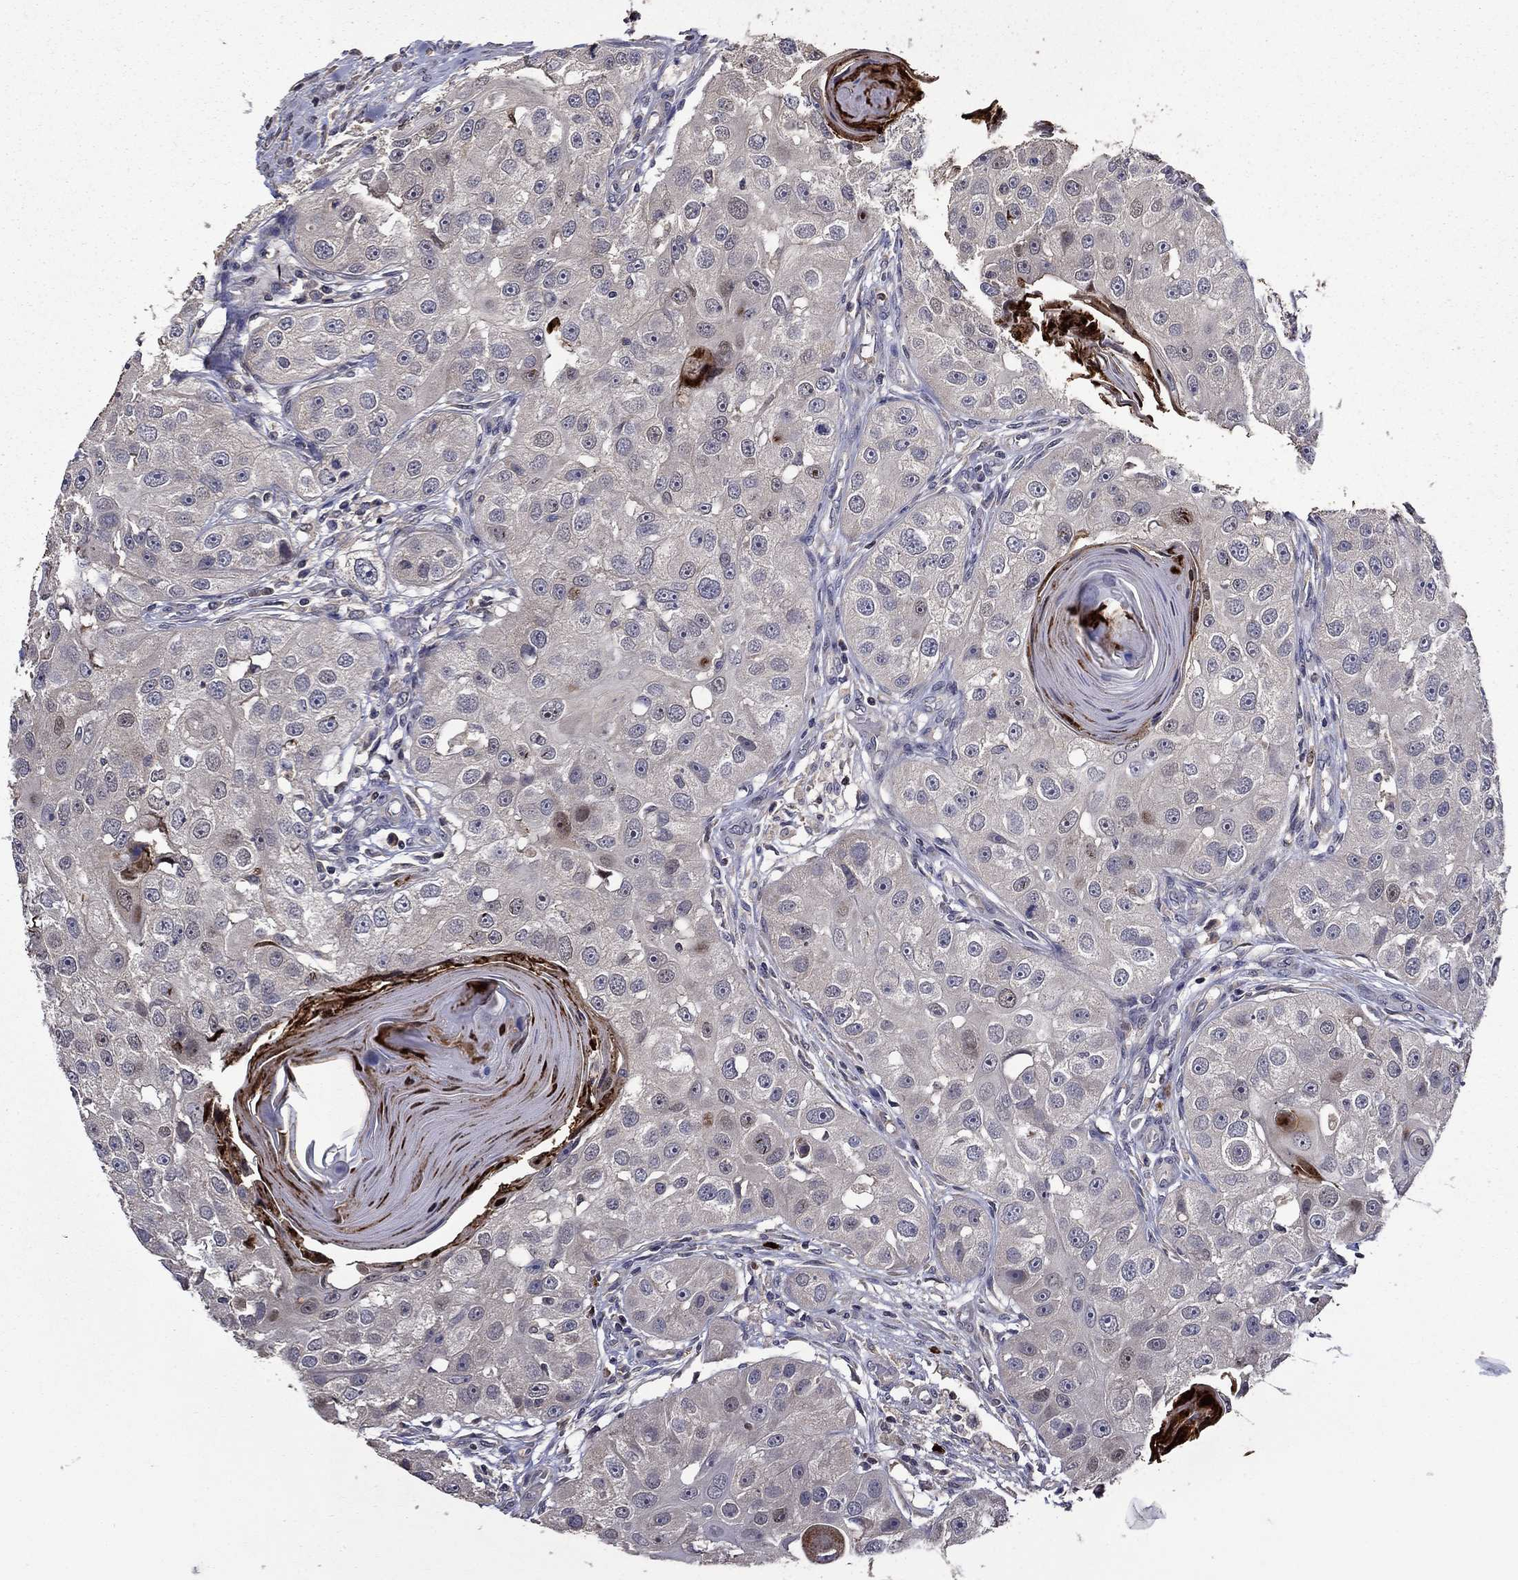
{"staining": {"intensity": "negative", "quantity": "none", "location": "none"}, "tissue": "head and neck cancer", "cell_type": "Tumor cells", "image_type": "cancer", "snomed": [{"axis": "morphology", "description": "Normal tissue, NOS"}, {"axis": "morphology", "description": "Squamous cell carcinoma, NOS"}, {"axis": "topography", "description": "Skeletal muscle"}, {"axis": "topography", "description": "Head-Neck"}], "caption": "Tumor cells are negative for protein expression in human squamous cell carcinoma (head and neck). (DAB immunohistochemistry (IHC), high magnification).", "gene": "SATB1", "patient": {"sex": "male", "age": 51}}